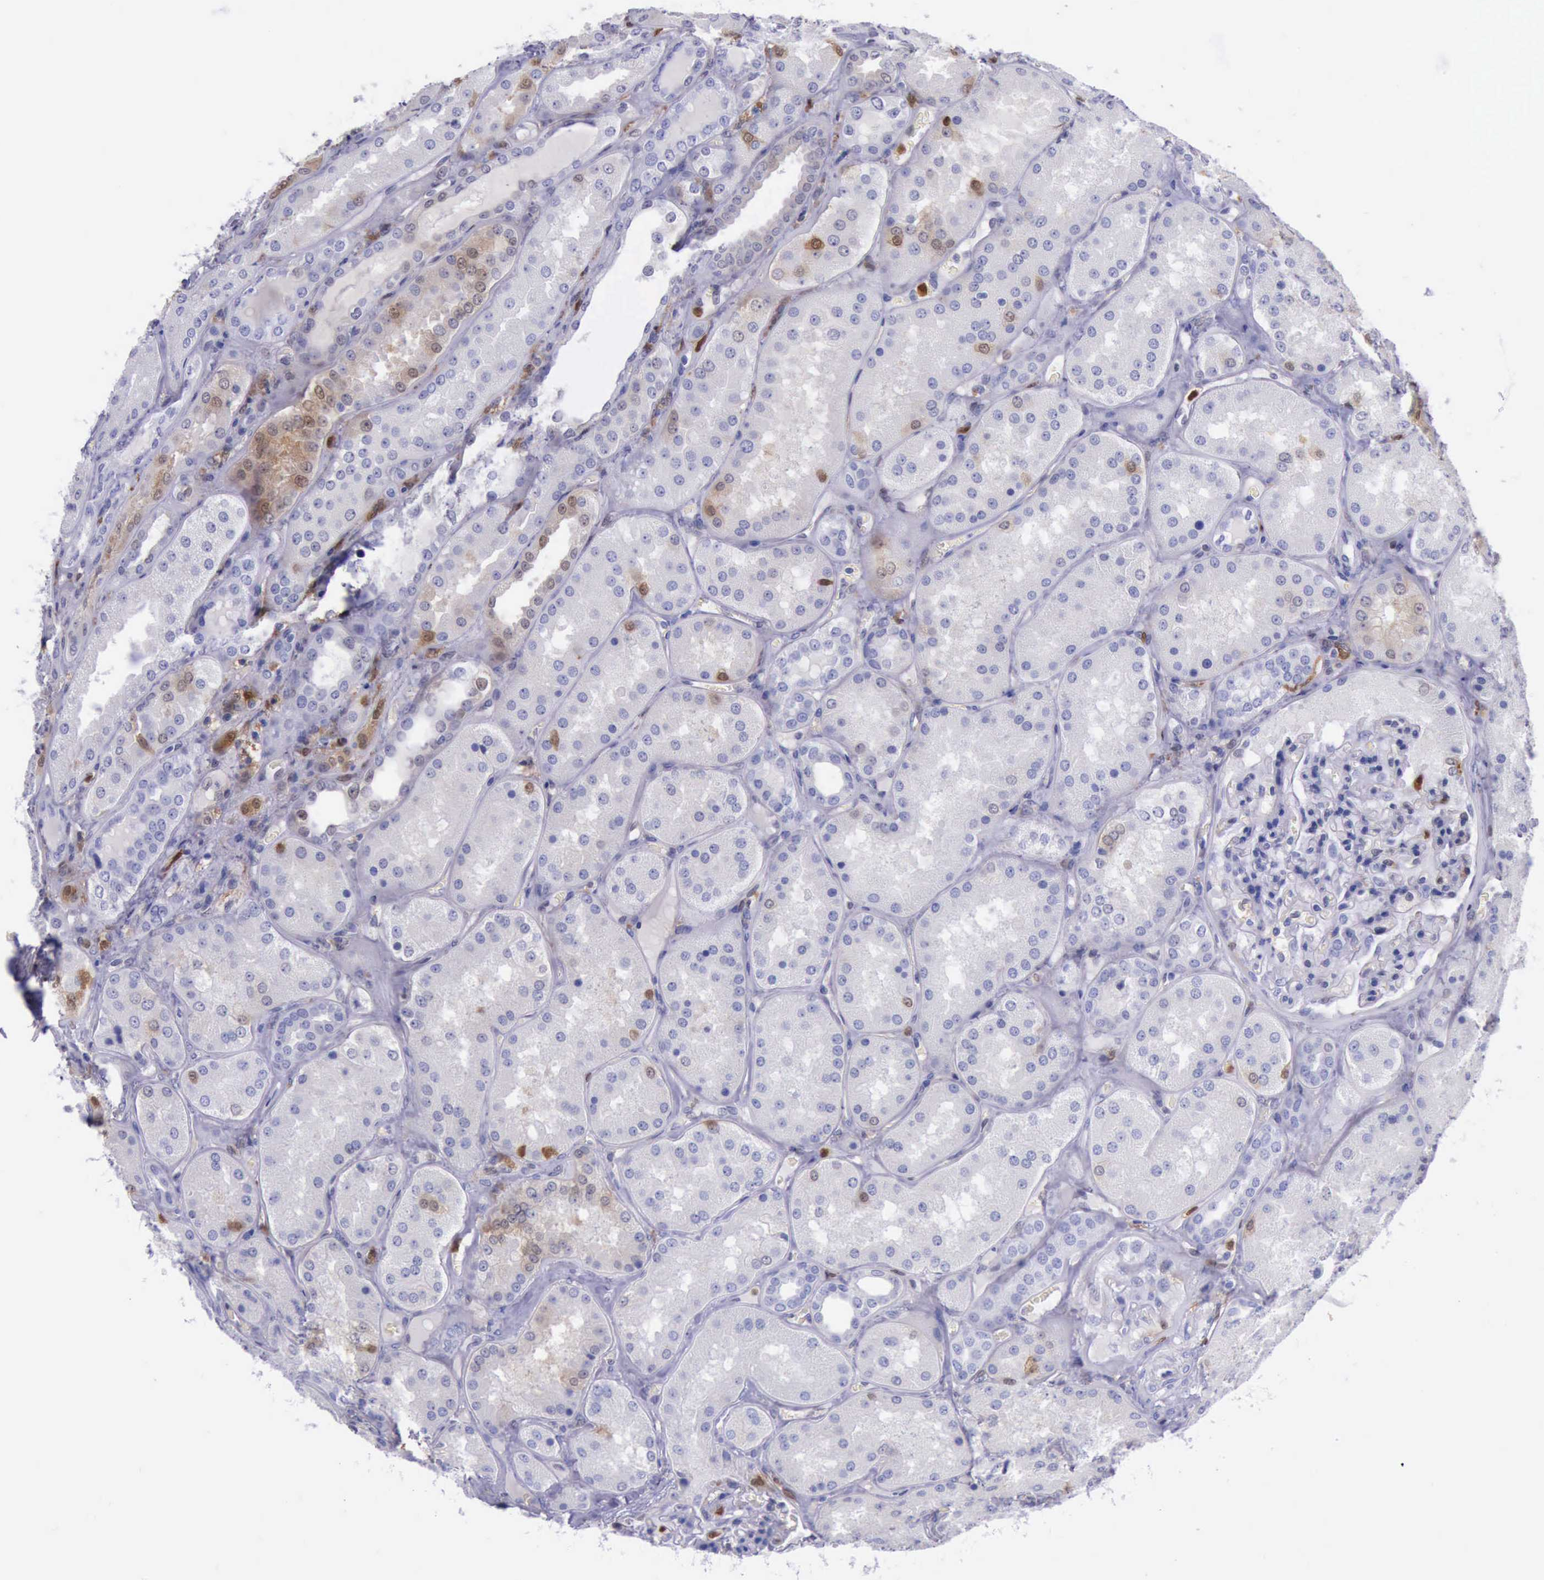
{"staining": {"intensity": "negative", "quantity": "none", "location": "none"}, "tissue": "kidney", "cell_type": "Cells in glomeruli", "image_type": "normal", "snomed": [{"axis": "morphology", "description": "Normal tissue, NOS"}, {"axis": "topography", "description": "Kidney"}], "caption": "Cells in glomeruli show no significant protein expression in benign kidney. (DAB IHC visualized using brightfield microscopy, high magnification).", "gene": "TYMP", "patient": {"sex": "female", "age": 56}}